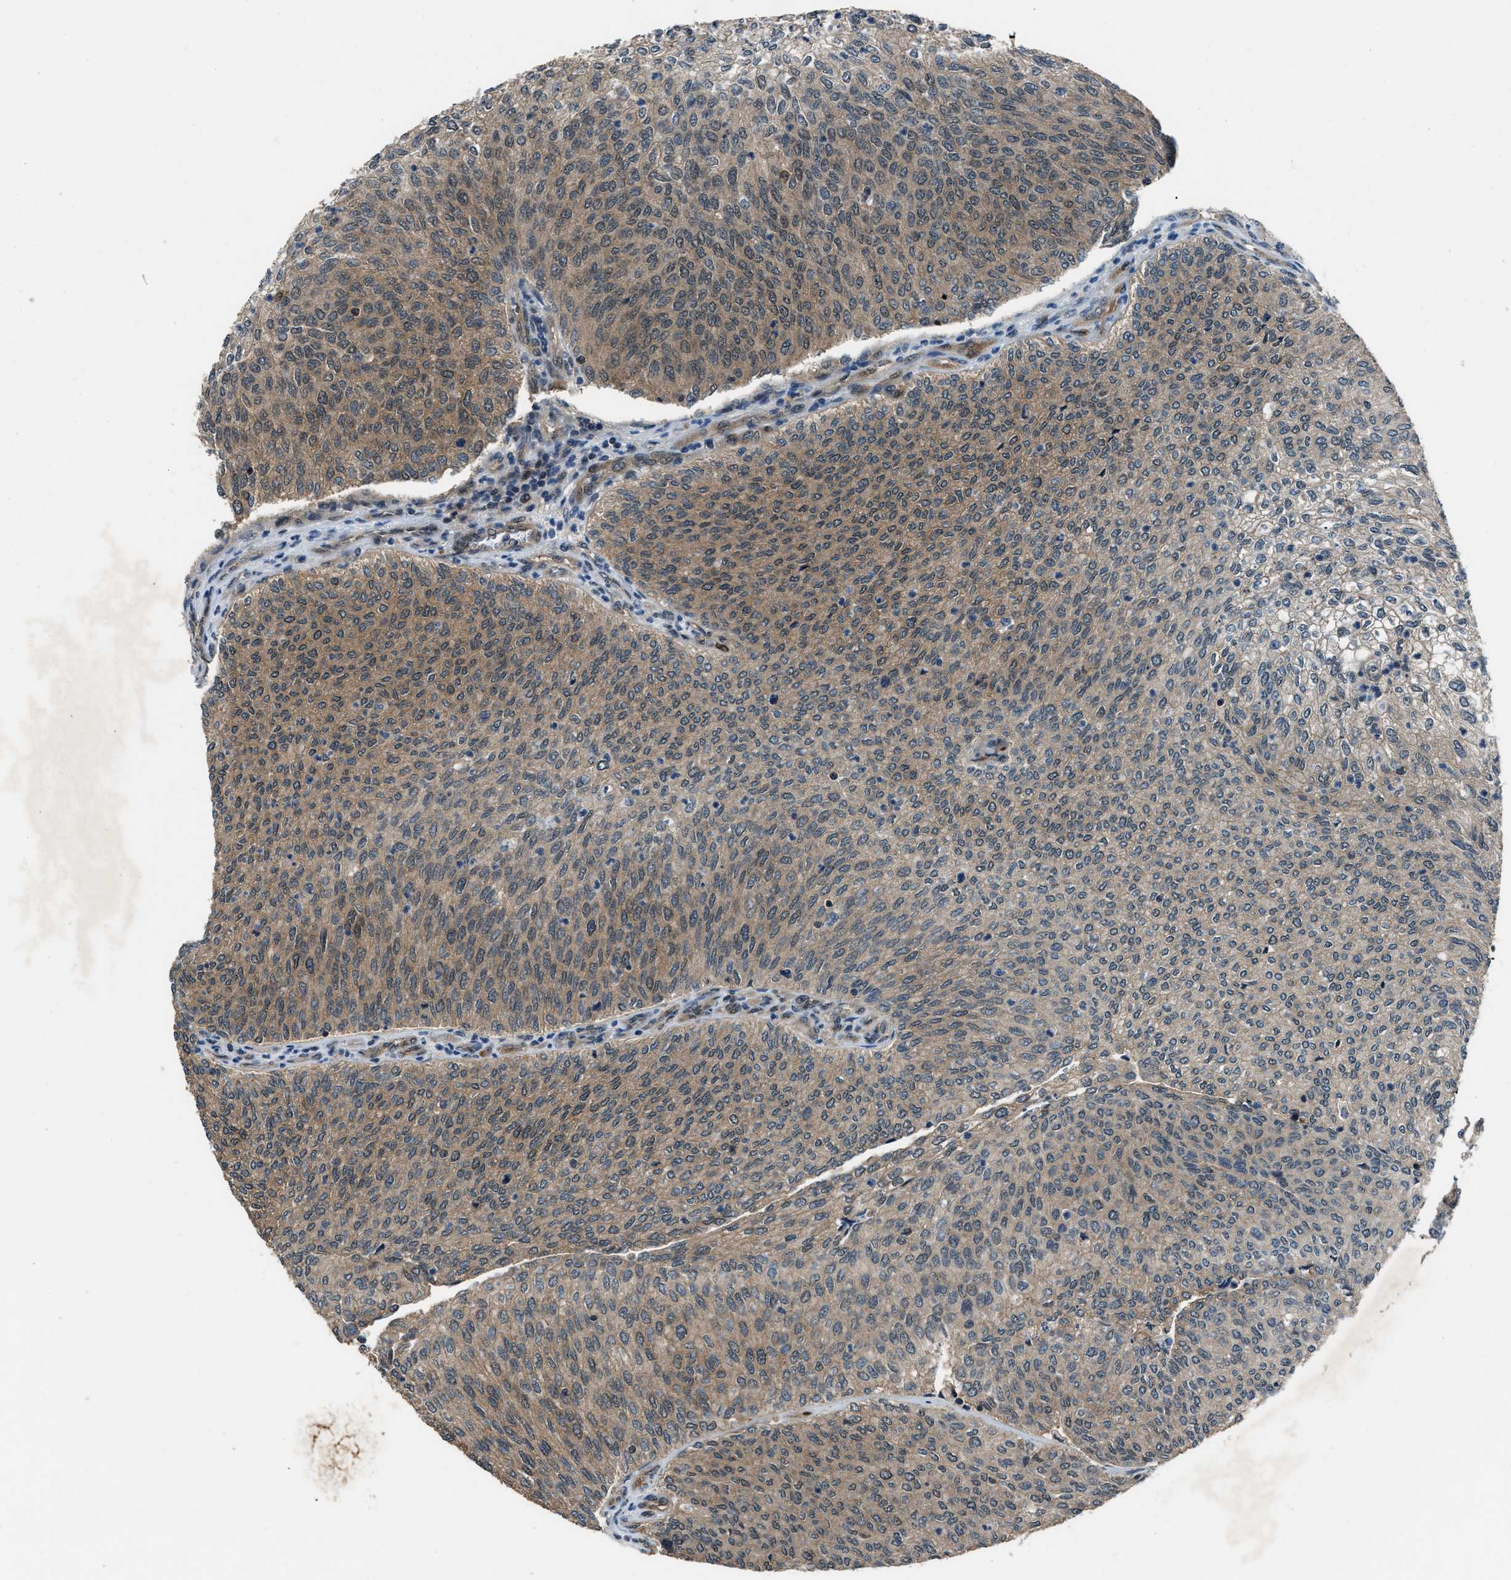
{"staining": {"intensity": "moderate", "quantity": ">75%", "location": "cytoplasmic/membranous"}, "tissue": "urothelial cancer", "cell_type": "Tumor cells", "image_type": "cancer", "snomed": [{"axis": "morphology", "description": "Urothelial carcinoma, Low grade"}, {"axis": "topography", "description": "Urinary bladder"}], "caption": "The photomicrograph reveals immunohistochemical staining of urothelial cancer. There is moderate cytoplasmic/membranous expression is appreciated in about >75% of tumor cells. The staining was performed using DAB, with brown indicating positive protein expression. Nuclei are stained blue with hematoxylin.", "gene": "NUDCD3", "patient": {"sex": "female", "age": 79}}